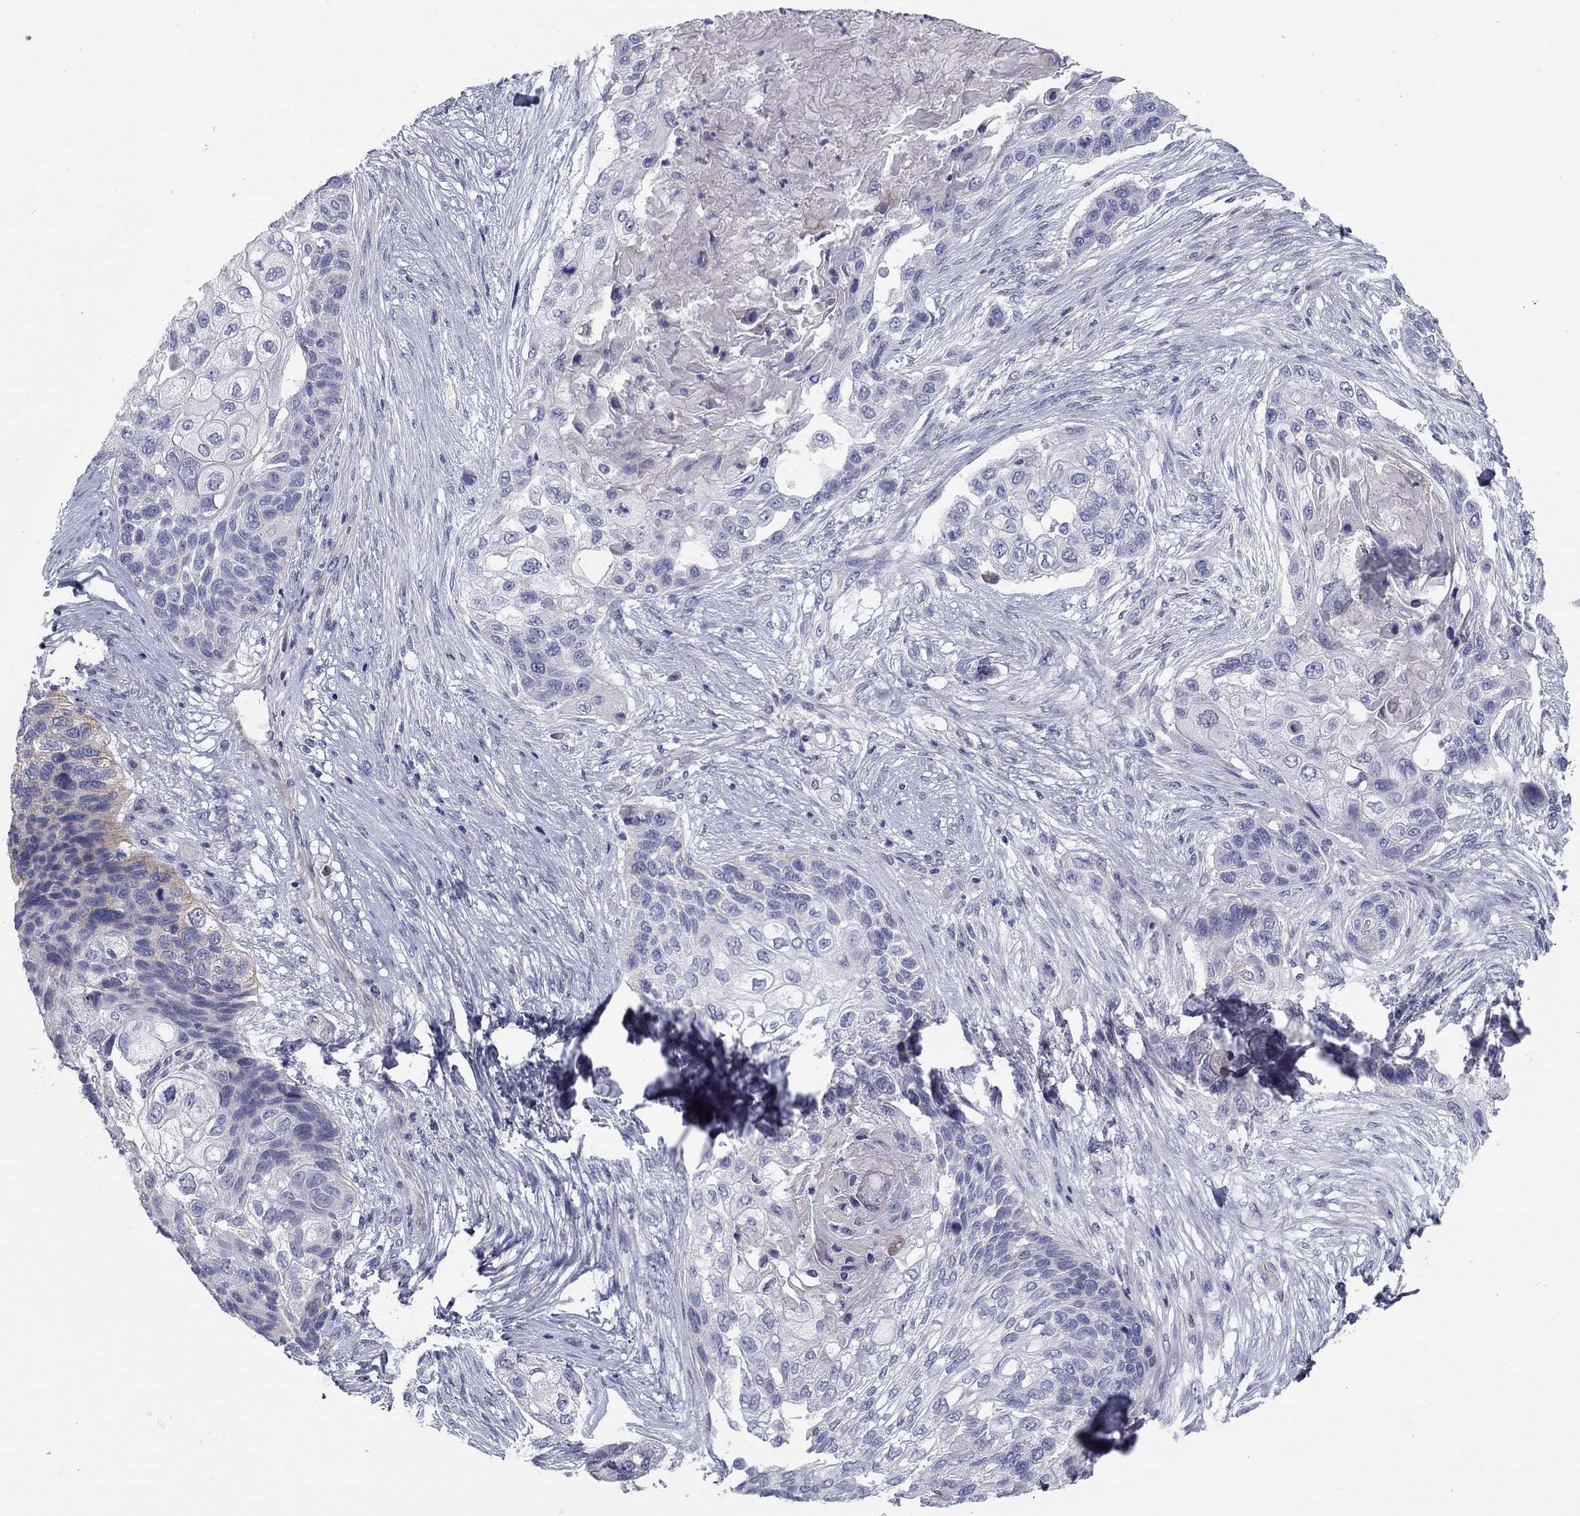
{"staining": {"intensity": "moderate", "quantity": "<25%", "location": "cytoplasmic/membranous"}, "tissue": "lung cancer", "cell_type": "Tumor cells", "image_type": "cancer", "snomed": [{"axis": "morphology", "description": "Squamous cell carcinoma, NOS"}, {"axis": "topography", "description": "Lung"}], "caption": "Human lung squamous cell carcinoma stained with a protein marker exhibits moderate staining in tumor cells.", "gene": "SEPTIN3", "patient": {"sex": "male", "age": 69}}